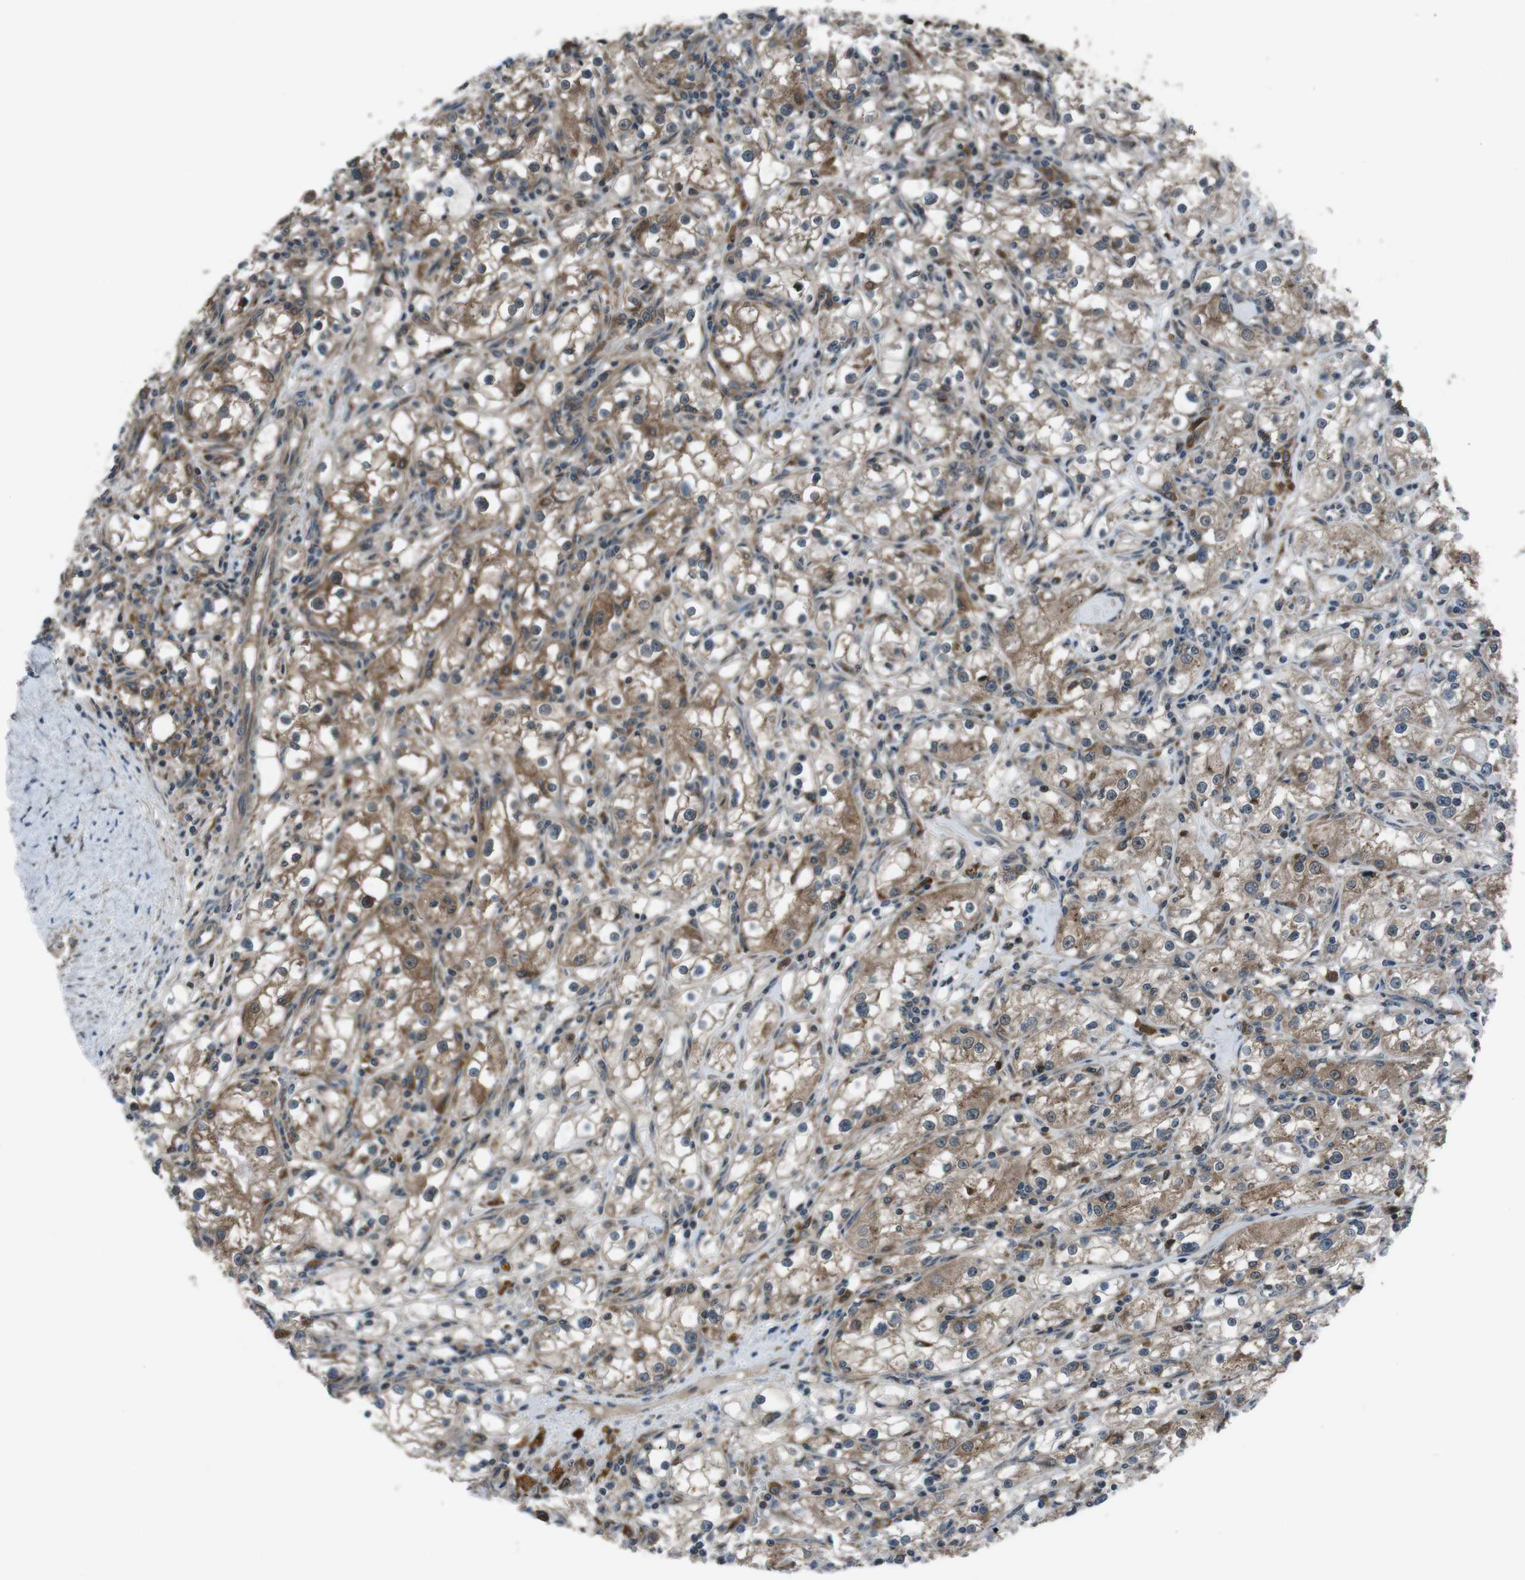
{"staining": {"intensity": "moderate", "quantity": "25%-75%", "location": "cytoplasmic/membranous"}, "tissue": "renal cancer", "cell_type": "Tumor cells", "image_type": "cancer", "snomed": [{"axis": "morphology", "description": "Adenocarcinoma, NOS"}, {"axis": "topography", "description": "Kidney"}], "caption": "Renal adenocarcinoma tissue shows moderate cytoplasmic/membranous positivity in approximately 25%-75% of tumor cells The staining is performed using DAB brown chromogen to label protein expression. The nuclei are counter-stained blue using hematoxylin.", "gene": "SLC27A4", "patient": {"sex": "male", "age": 56}}